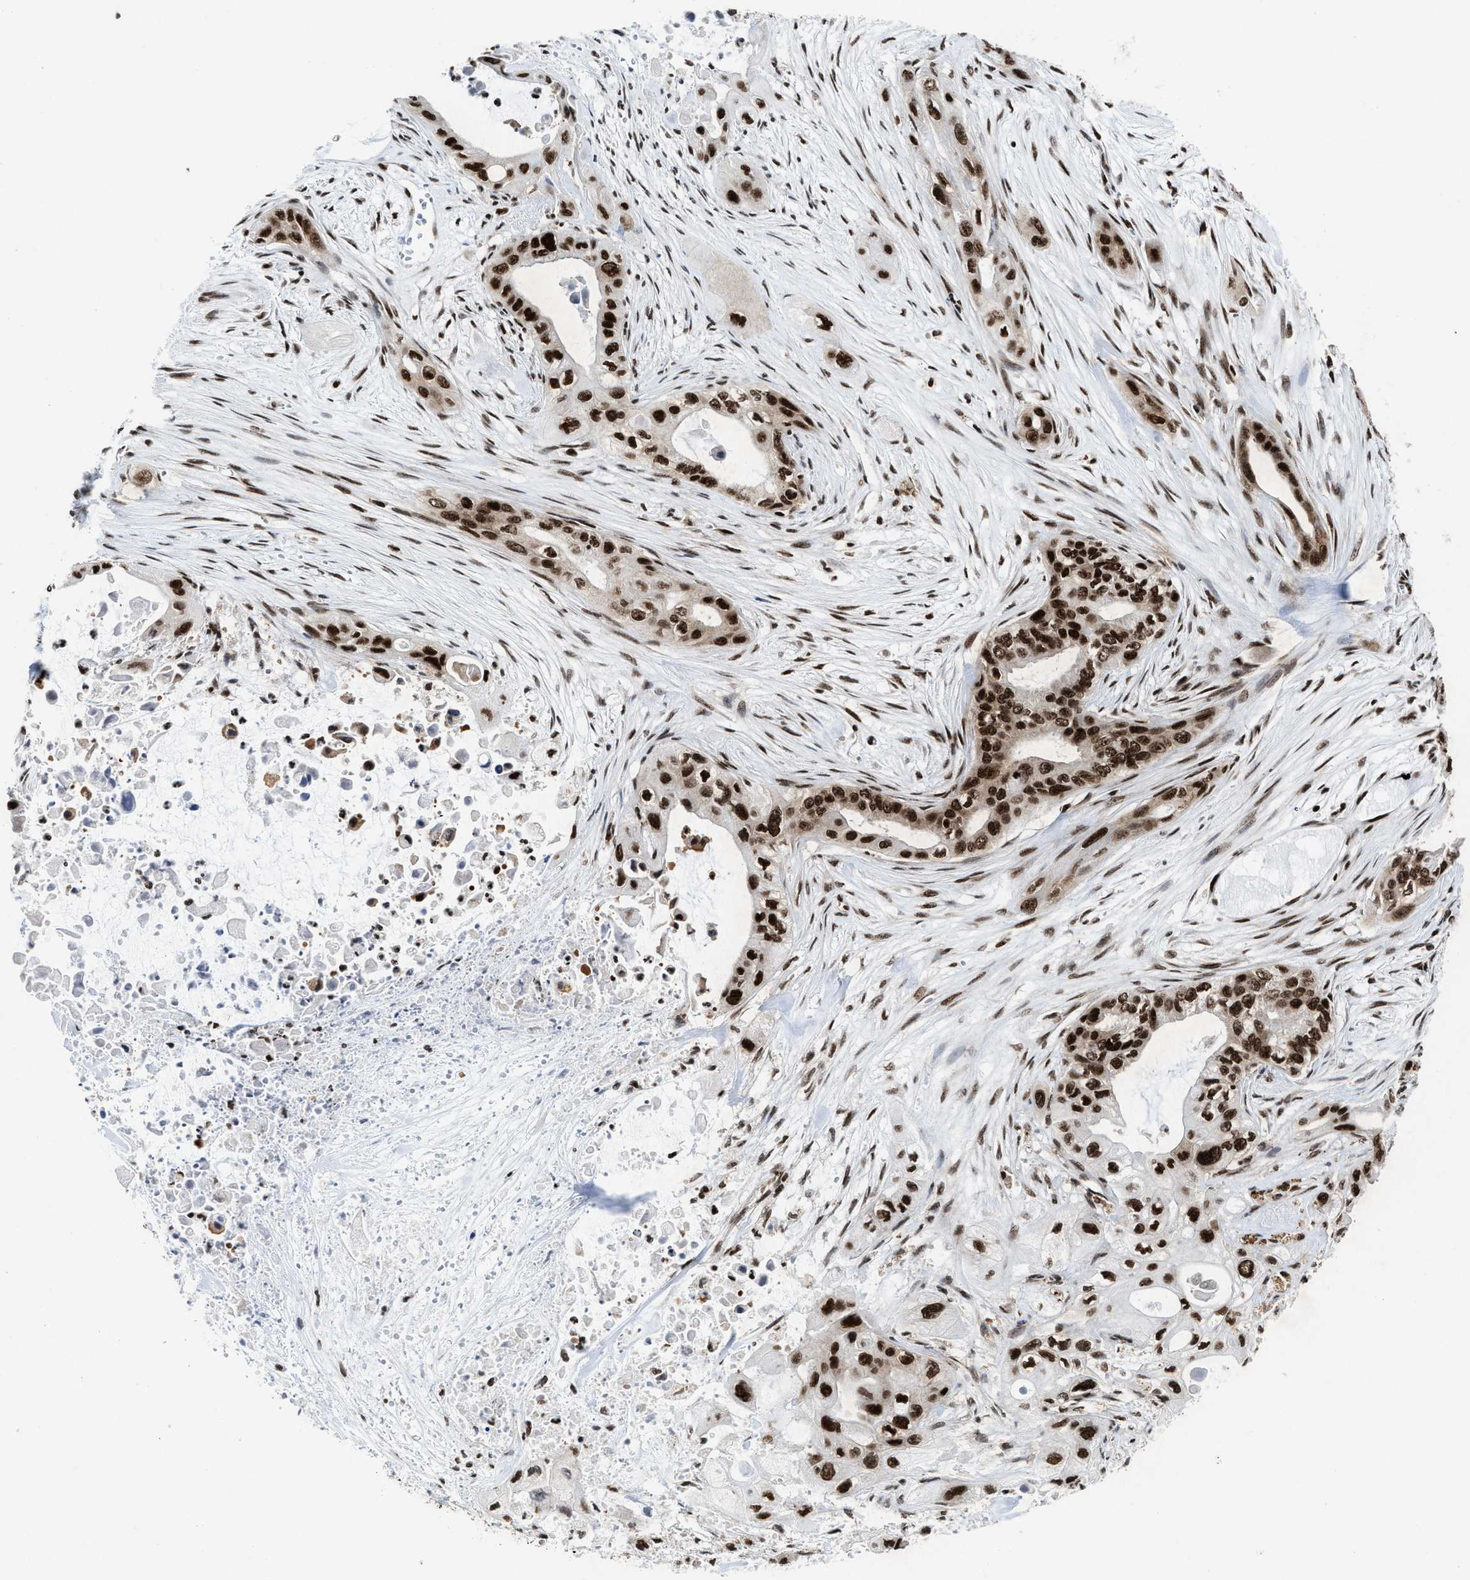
{"staining": {"intensity": "strong", "quantity": ">75%", "location": "nuclear"}, "tissue": "pancreatic cancer", "cell_type": "Tumor cells", "image_type": "cancer", "snomed": [{"axis": "morphology", "description": "Adenocarcinoma, NOS"}, {"axis": "topography", "description": "Pancreas"}], "caption": "IHC micrograph of human adenocarcinoma (pancreatic) stained for a protein (brown), which reveals high levels of strong nuclear expression in approximately >75% of tumor cells.", "gene": "ALYREF", "patient": {"sex": "male", "age": 73}}